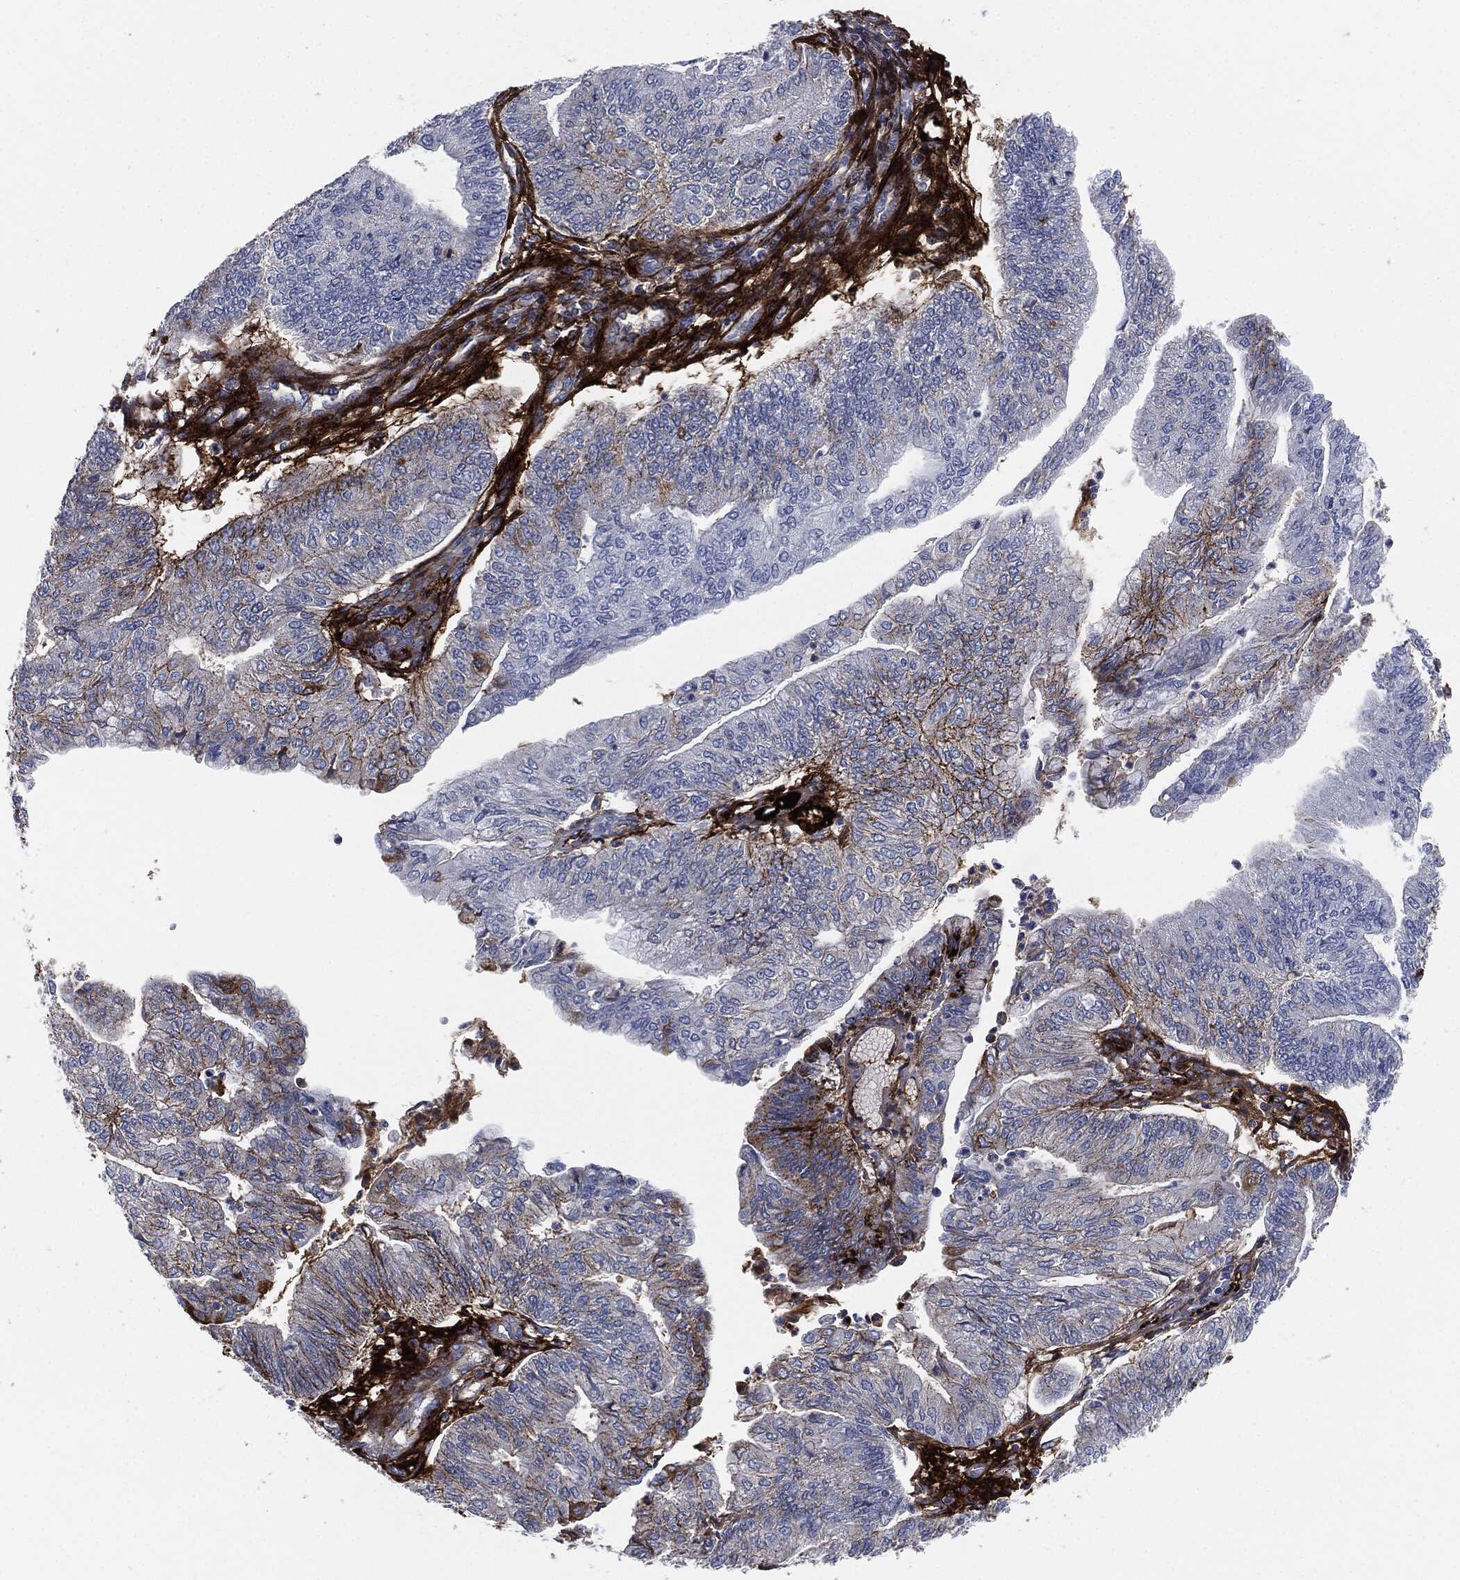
{"staining": {"intensity": "strong", "quantity": "<25%", "location": "cytoplasmic/membranous"}, "tissue": "endometrial cancer", "cell_type": "Tumor cells", "image_type": "cancer", "snomed": [{"axis": "morphology", "description": "Adenocarcinoma, NOS"}, {"axis": "topography", "description": "Endometrium"}], "caption": "Protein staining shows strong cytoplasmic/membranous expression in approximately <25% of tumor cells in endometrial adenocarcinoma. (DAB IHC with brightfield microscopy, high magnification).", "gene": "APOB", "patient": {"sex": "female", "age": 59}}